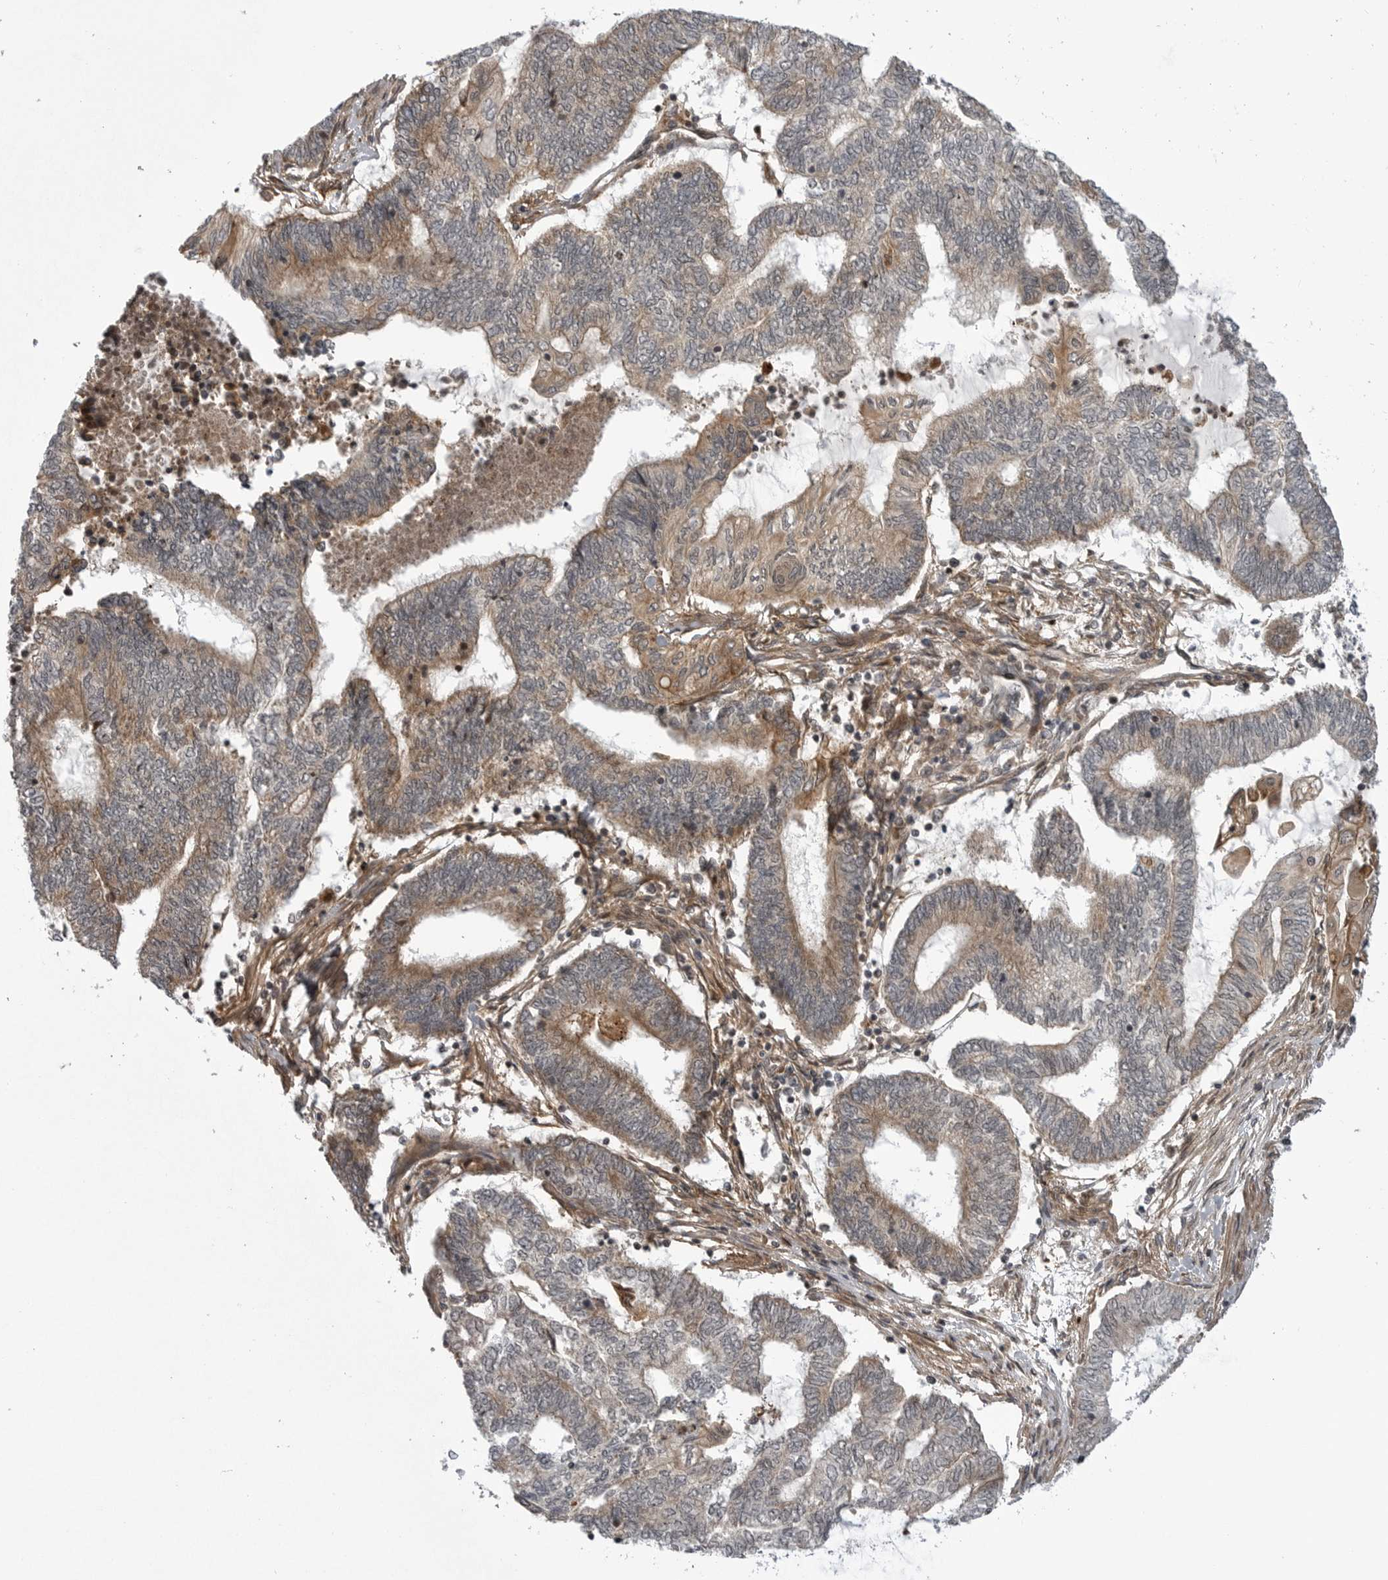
{"staining": {"intensity": "moderate", "quantity": "25%-75%", "location": "cytoplasmic/membranous"}, "tissue": "endometrial cancer", "cell_type": "Tumor cells", "image_type": "cancer", "snomed": [{"axis": "morphology", "description": "Adenocarcinoma, NOS"}, {"axis": "topography", "description": "Uterus"}, {"axis": "topography", "description": "Endometrium"}], "caption": "Tumor cells show medium levels of moderate cytoplasmic/membranous positivity in approximately 25%-75% of cells in human adenocarcinoma (endometrial).", "gene": "LRRC45", "patient": {"sex": "female", "age": 70}}